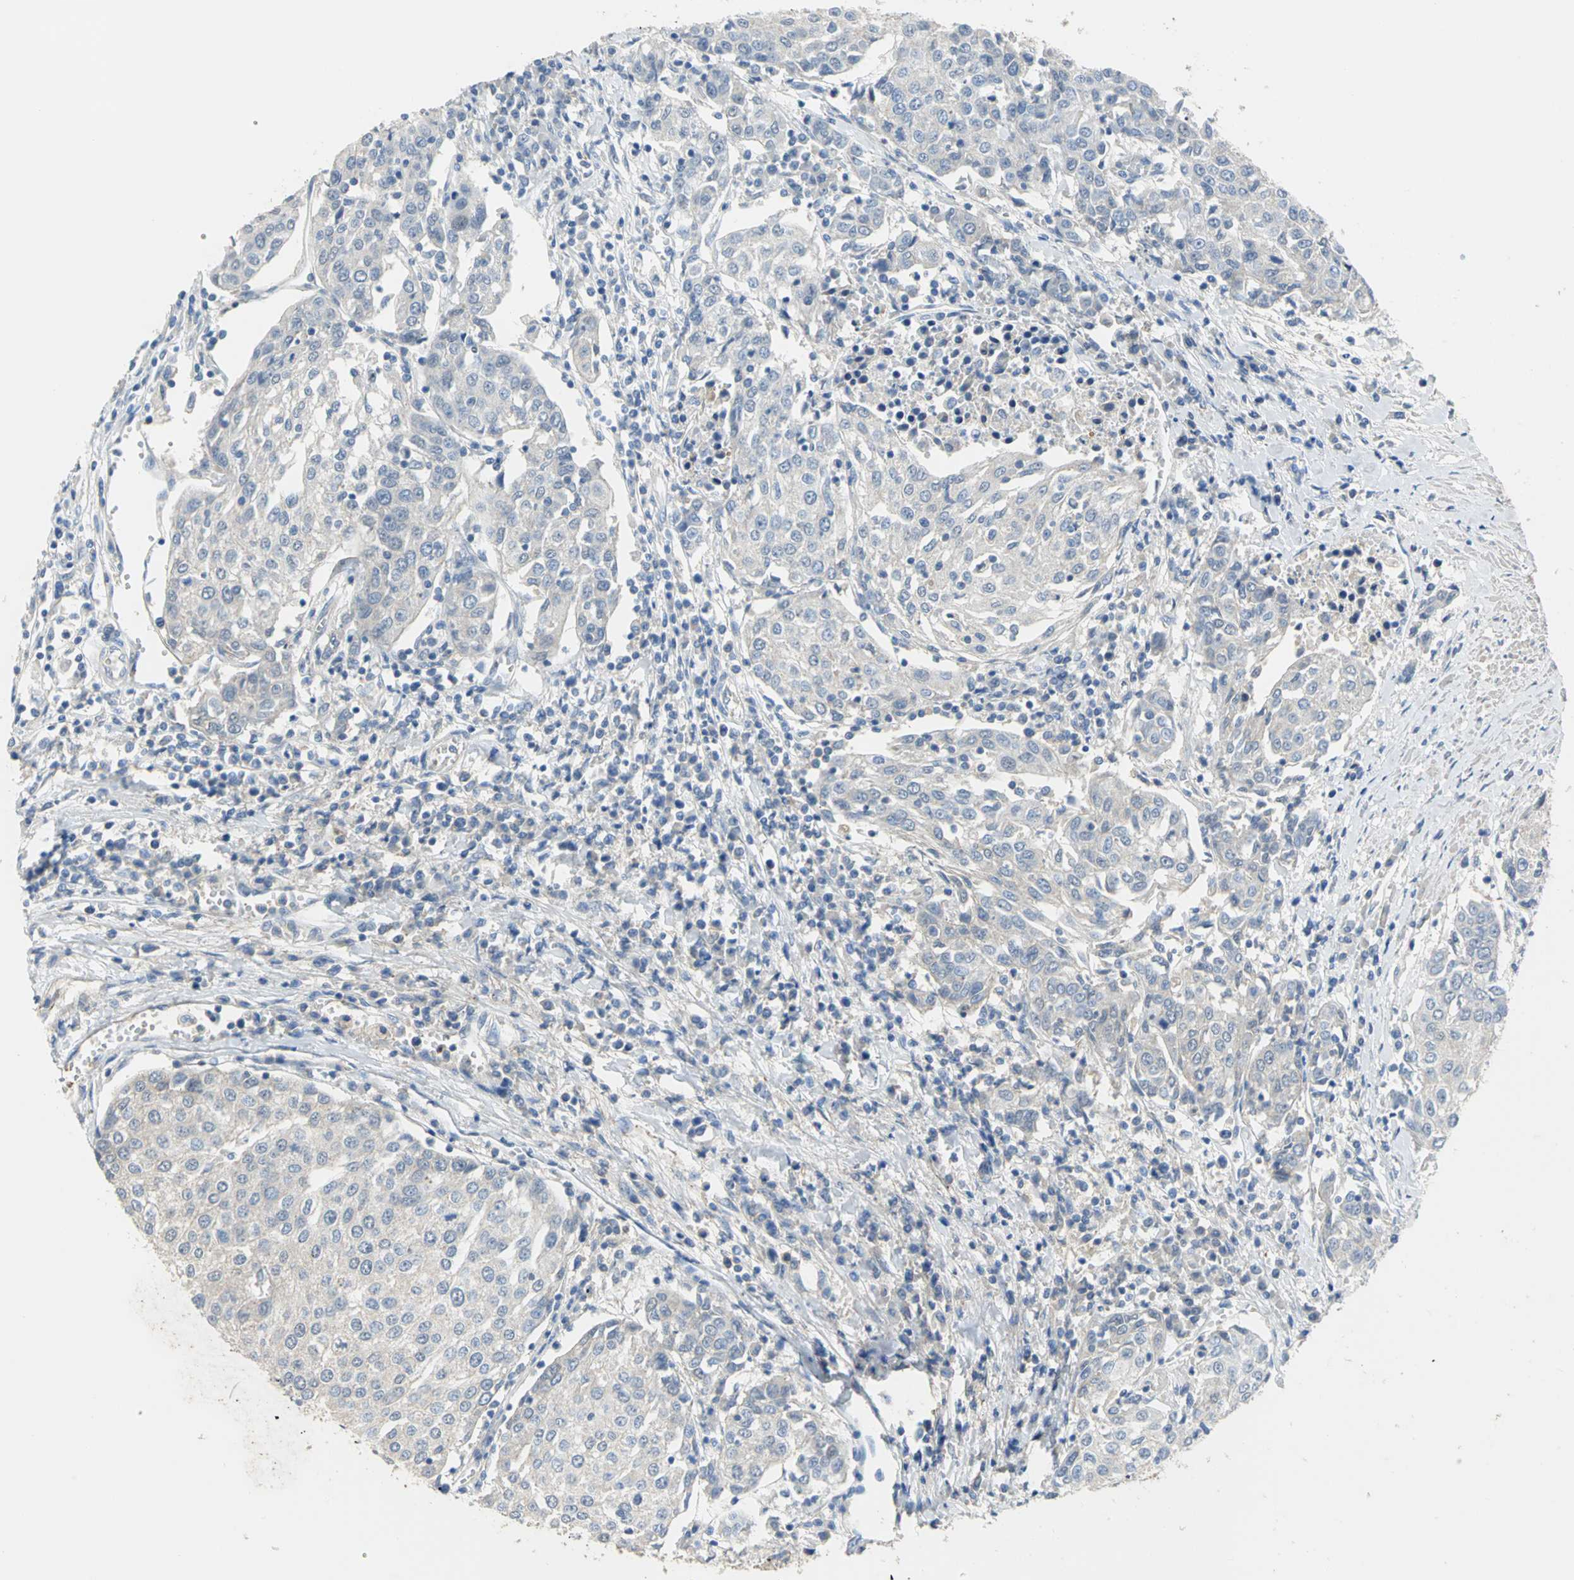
{"staining": {"intensity": "moderate", "quantity": "<25%", "location": "cytoplasmic/membranous"}, "tissue": "urothelial cancer", "cell_type": "Tumor cells", "image_type": "cancer", "snomed": [{"axis": "morphology", "description": "Urothelial carcinoma, High grade"}, {"axis": "topography", "description": "Urinary bladder"}], "caption": "Tumor cells reveal moderate cytoplasmic/membranous expression in about <25% of cells in urothelial carcinoma (high-grade).", "gene": "GYG2", "patient": {"sex": "female", "age": 85}}